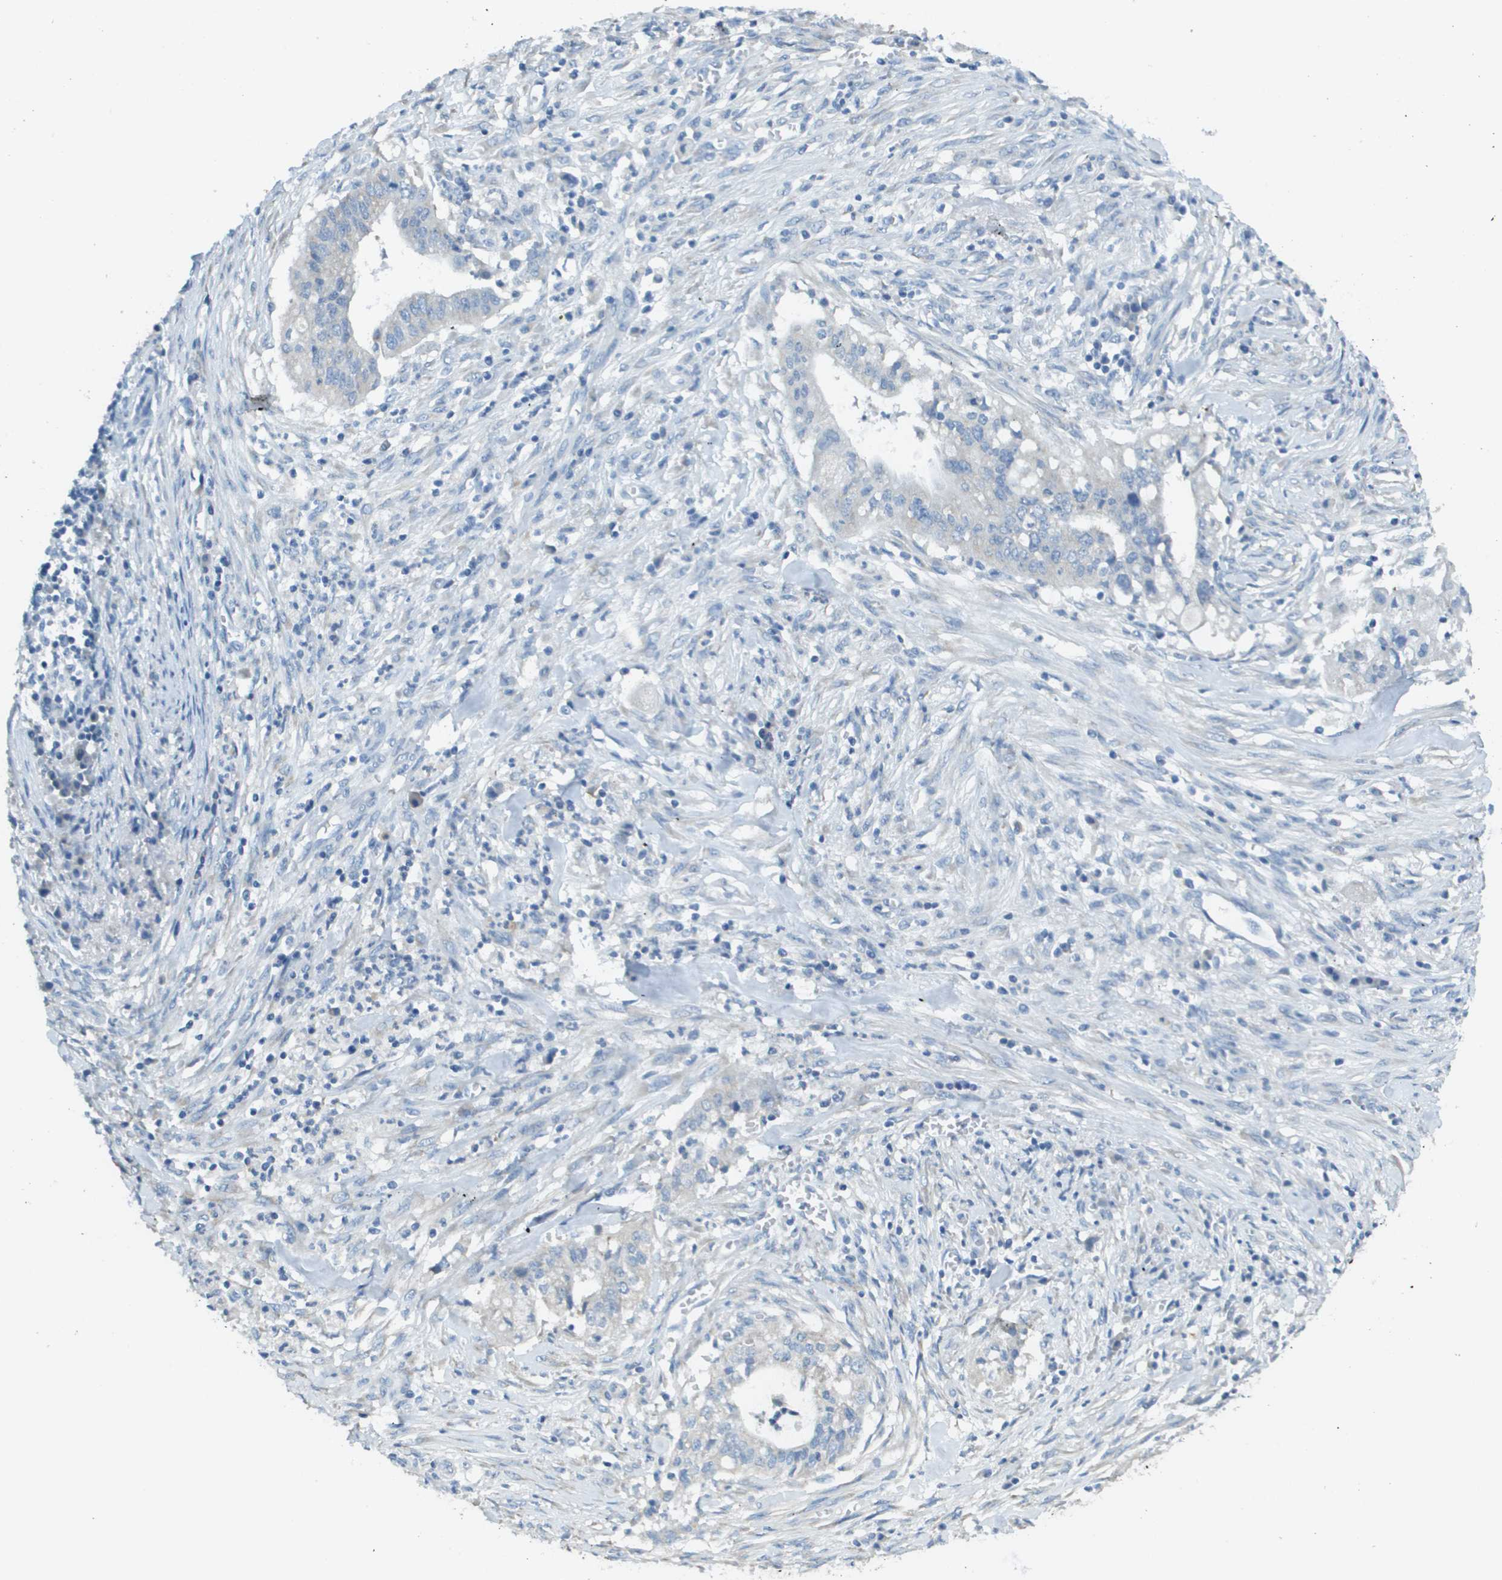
{"staining": {"intensity": "negative", "quantity": "none", "location": "none"}, "tissue": "cervical cancer", "cell_type": "Tumor cells", "image_type": "cancer", "snomed": [{"axis": "morphology", "description": "Adenocarcinoma, NOS"}, {"axis": "topography", "description": "Cervix"}], "caption": "This is an immunohistochemistry photomicrograph of adenocarcinoma (cervical). There is no staining in tumor cells.", "gene": "PTGDR2", "patient": {"sex": "female", "age": 44}}